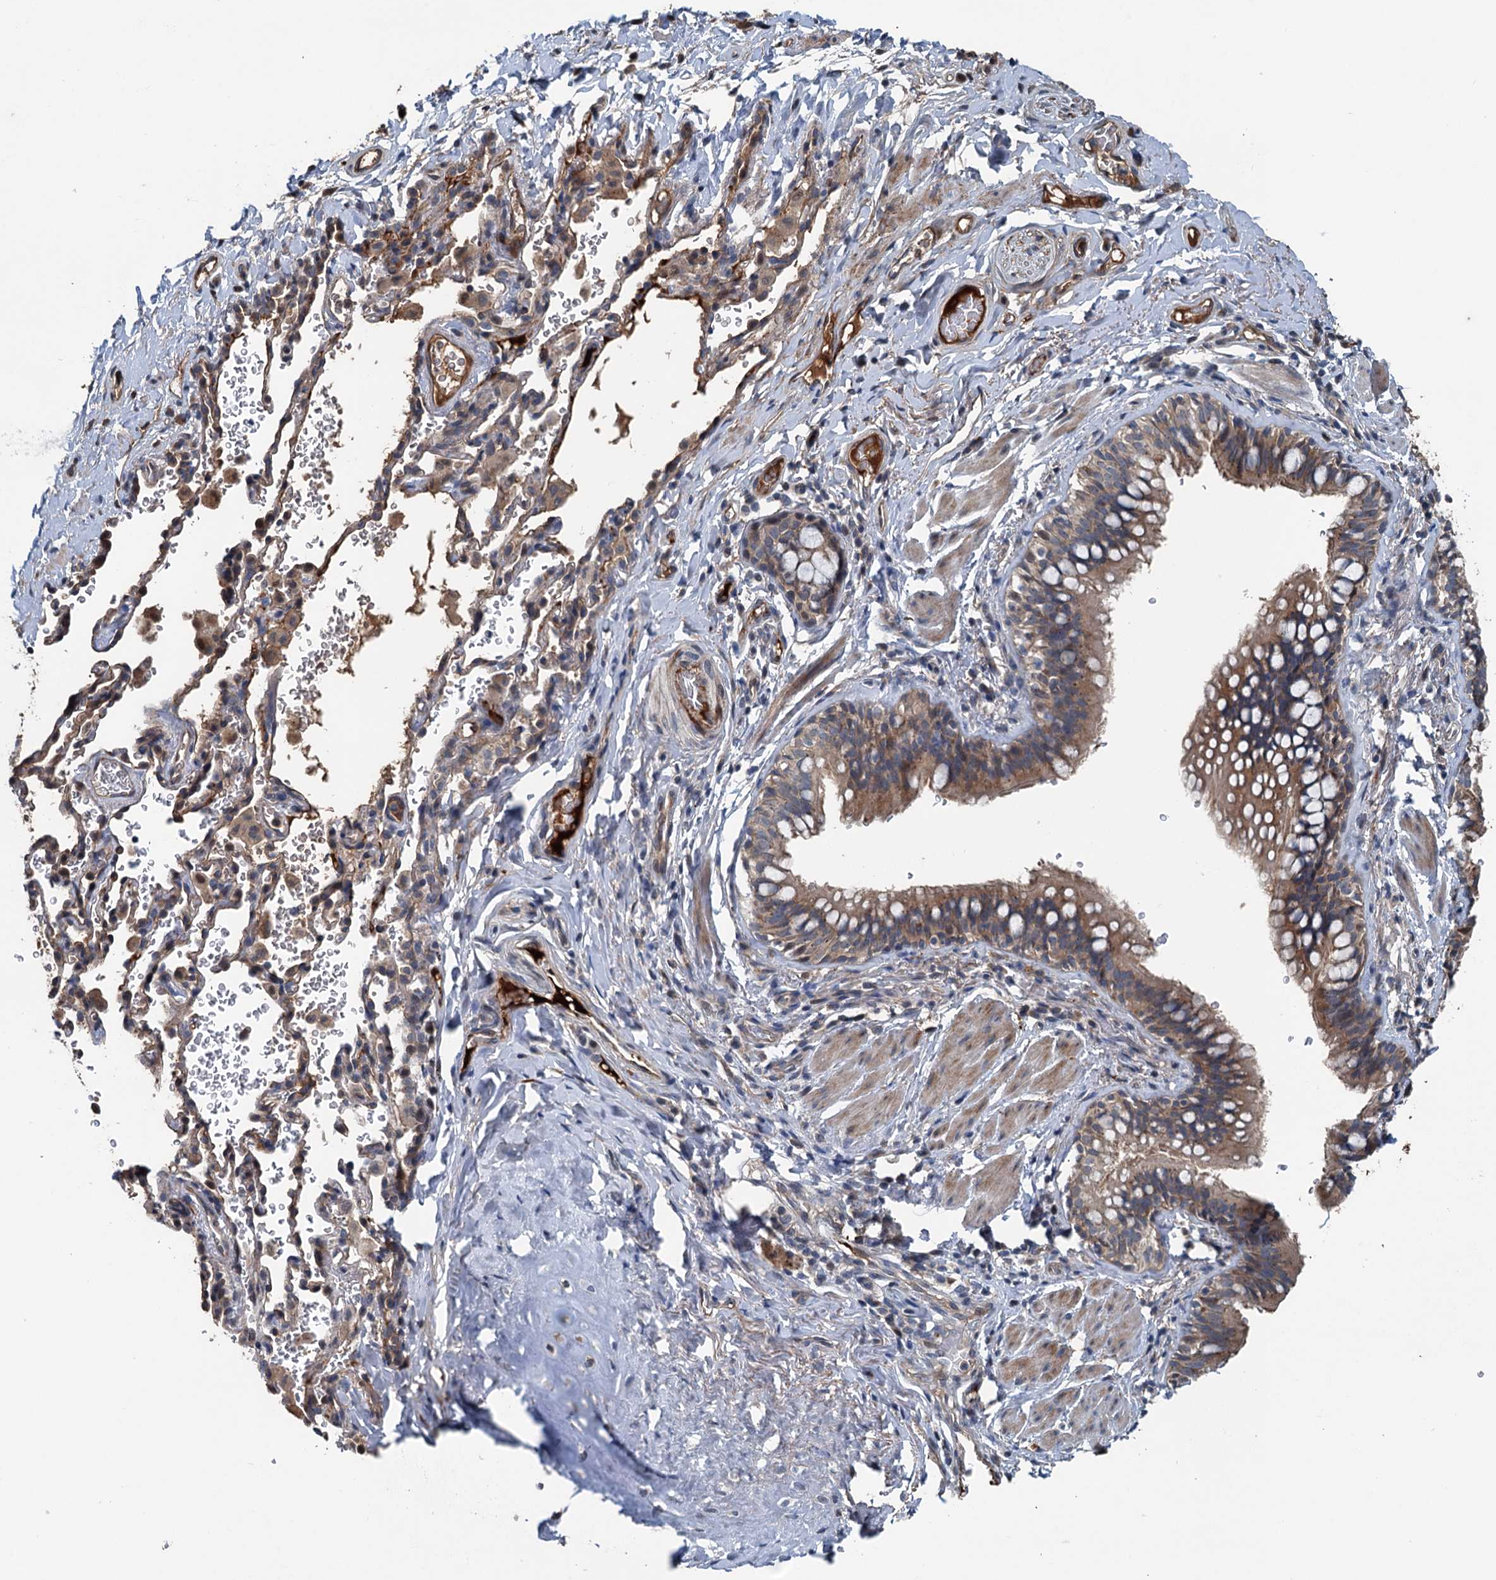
{"staining": {"intensity": "moderate", "quantity": ">75%", "location": "cytoplasmic/membranous"}, "tissue": "bronchus", "cell_type": "Respiratory epithelial cells", "image_type": "normal", "snomed": [{"axis": "morphology", "description": "Normal tissue, NOS"}, {"axis": "topography", "description": "Cartilage tissue"}, {"axis": "topography", "description": "Bronchus"}], "caption": "Immunohistochemical staining of normal human bronchus reveals moderate cytoplasmic/membranous protein staining in approximately >75% of respiratory epithelial cells.", "gene": "TEDC1", "patient": {"sex": "female", "age": 36}}